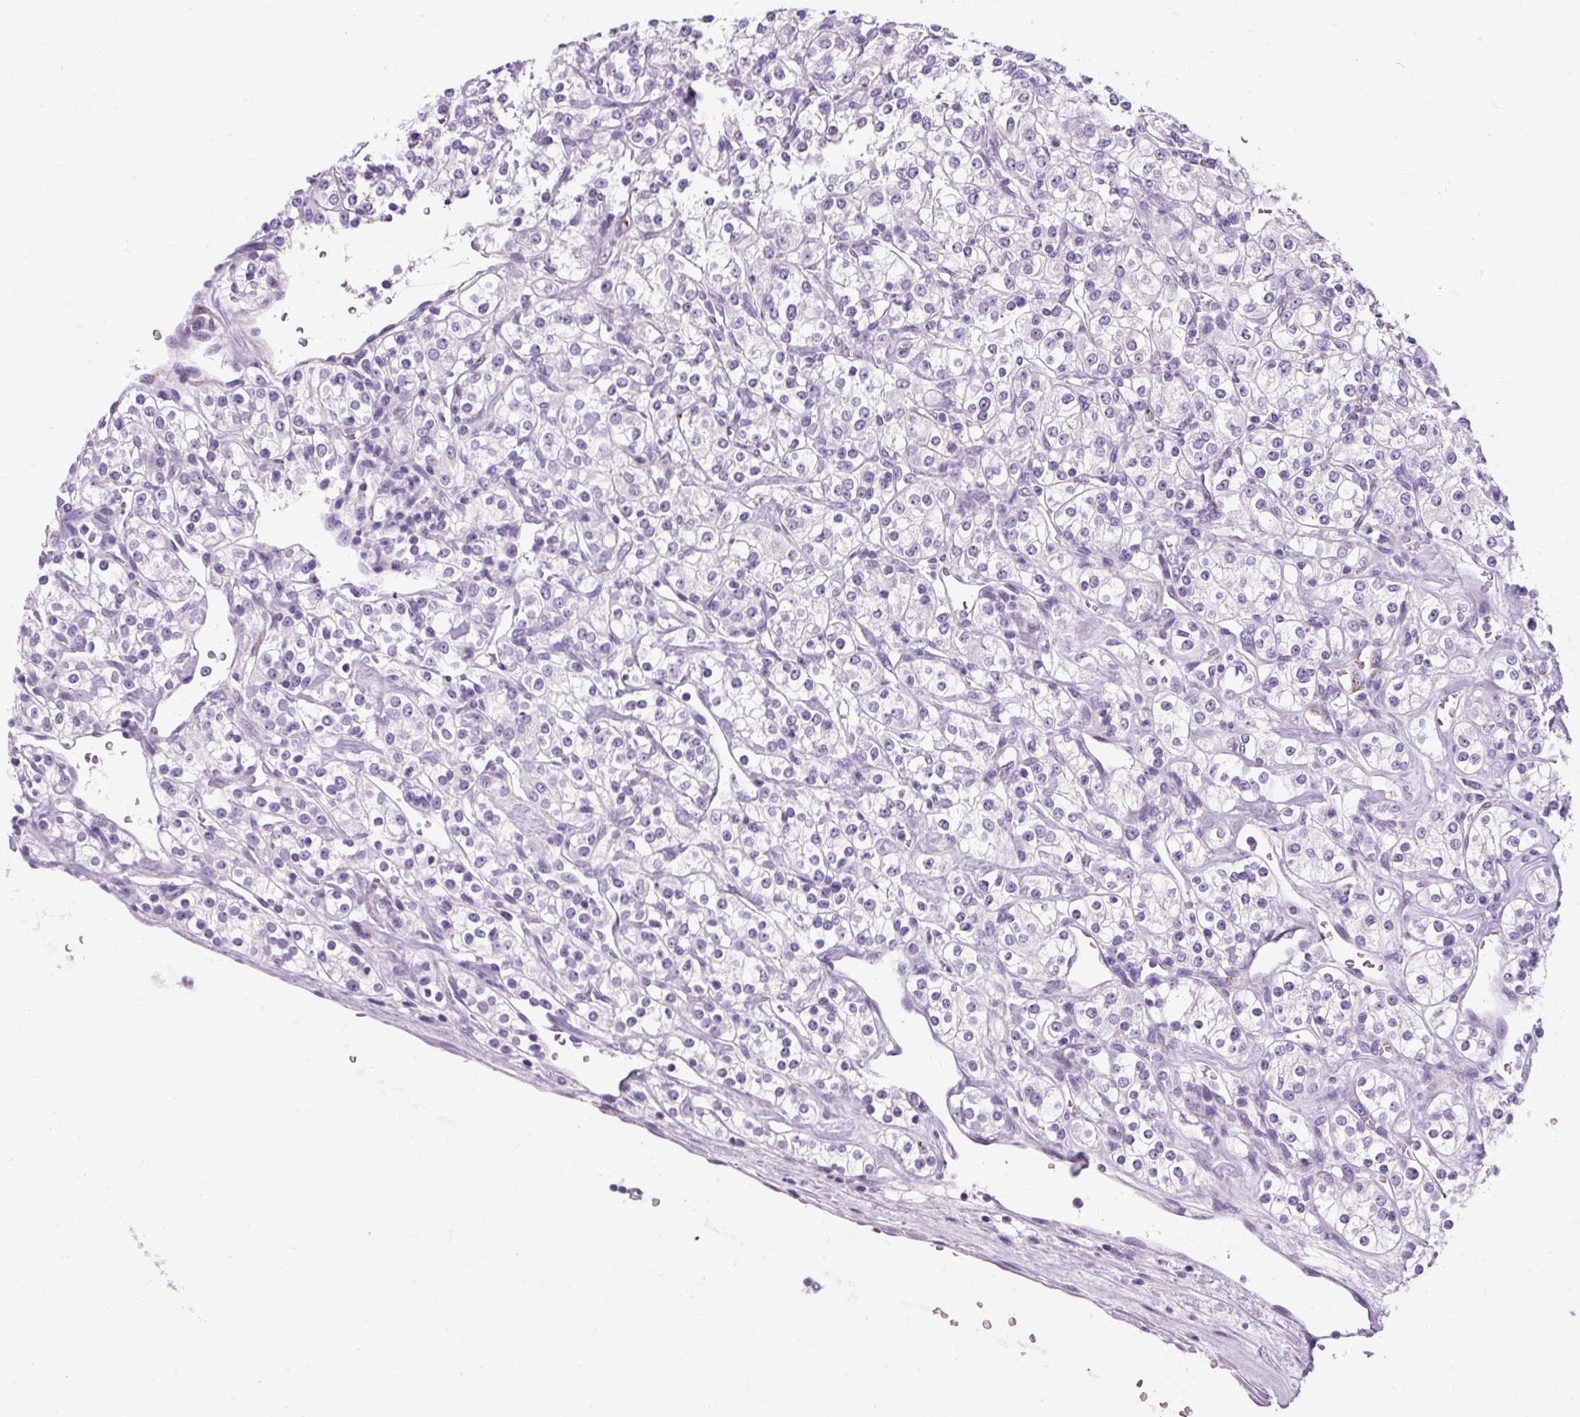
{"staining": {"intensity": "negative", "quantity": "none", "location": "none"}, "tissue": "renal cancer", "cell_type": "Tumor cells", "image_type": "cancer", "snomed": [{"axis": "morphology", "description": "Adenocarcinoma, NOS"}, {"axis": "topography", "description": "Kidney"}], "caption": "Tumor cells show no significant expression in renal cancer (adenocarcinoma). Nuclei are stained in blue.", "gene": "B3GNT4", "patient": {"sex": "male", "age": 77}}